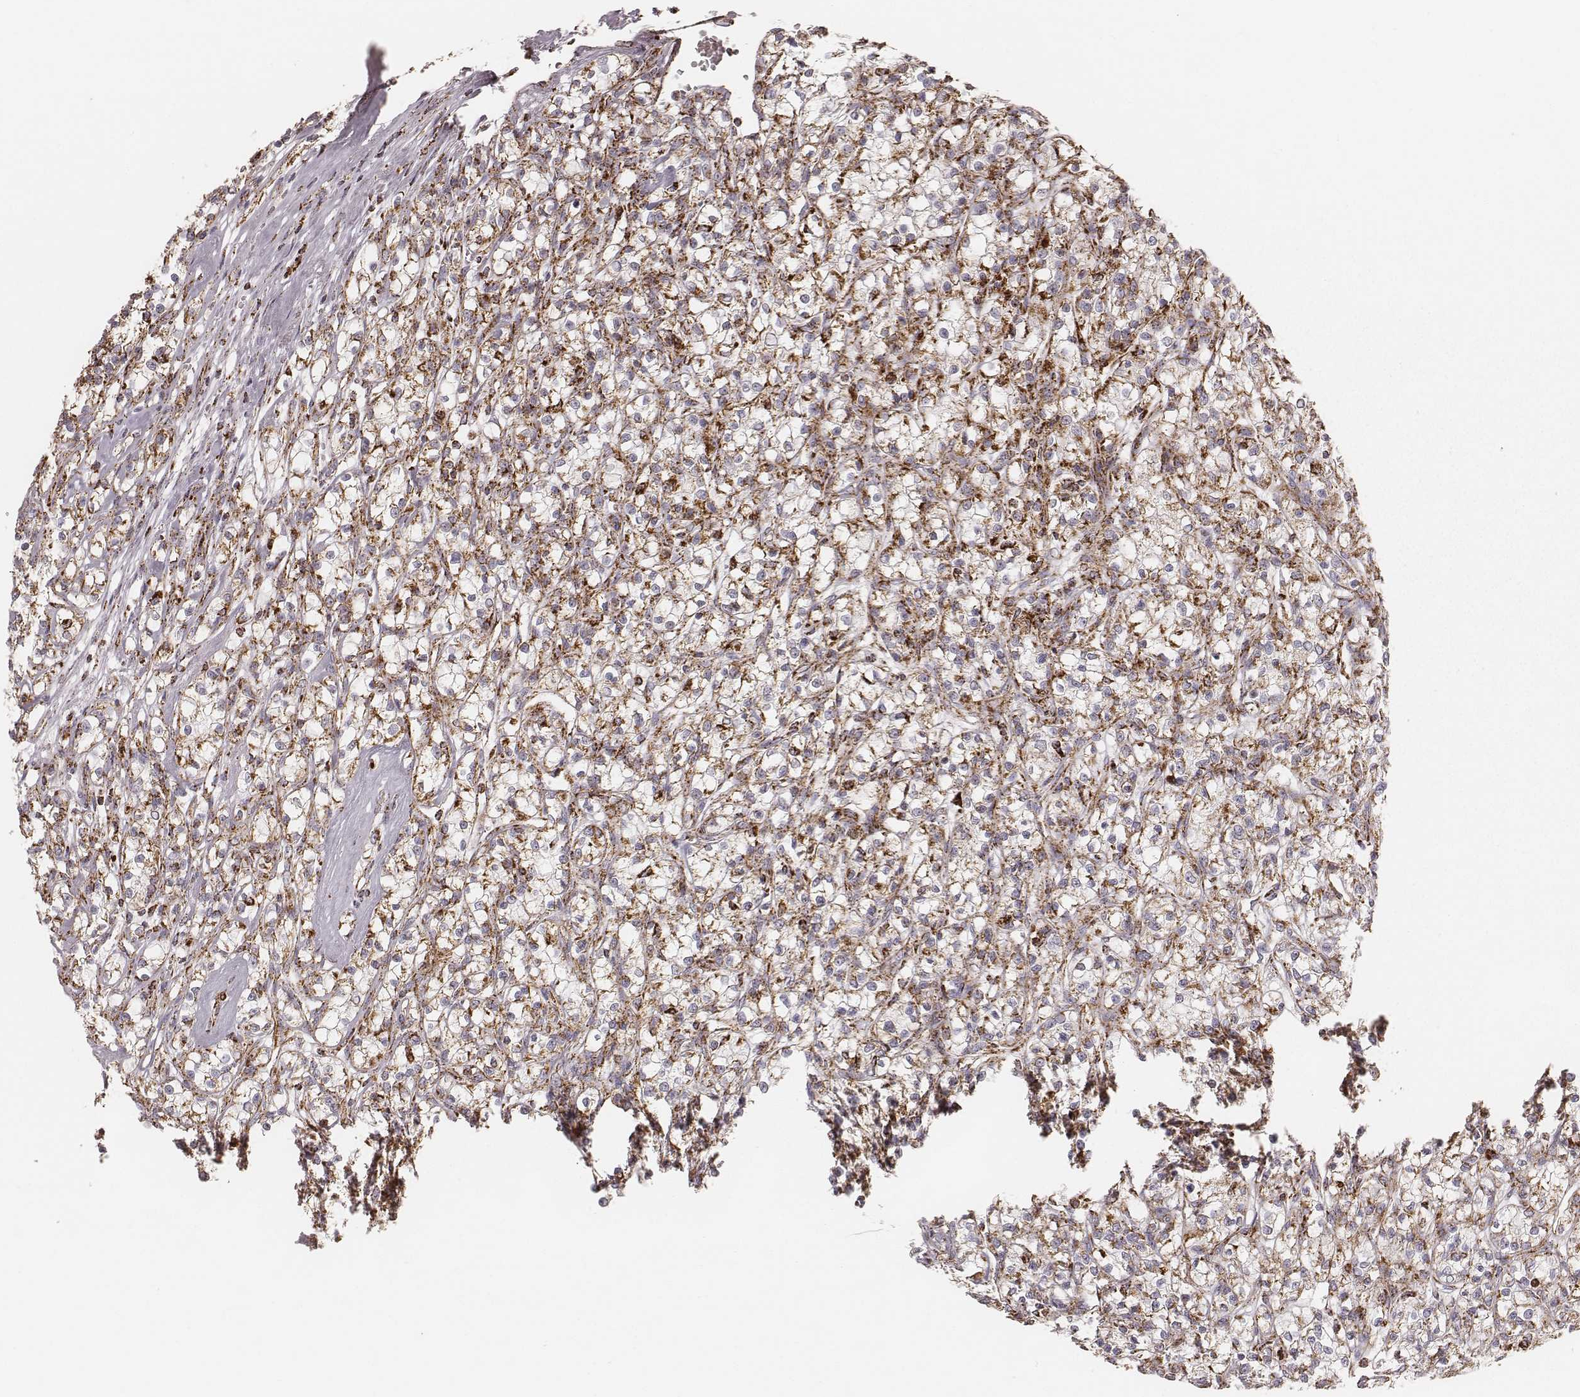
{"staining": {"intensity": "moderate", "quantity": ">75%", "location": "cytoplasmic/membranous"}, "tissue": "renal cancer", "cell_type": "Tumor cells", "image_type": "cancer", "snomed": [{"axis": "morphology", "description": "Adenocarcinoma, NOS"}, {"axis": "topography", "description": "Kidney"}], "caption": "About >75% of tumor cells in renal cancer (adenocarcinoma) show moderate cytoplasmic/membranous protein staining as visualized by brown immunohistochemical staining.", "gene": "CS", "patient": {"sex": "female", "age": 59}}